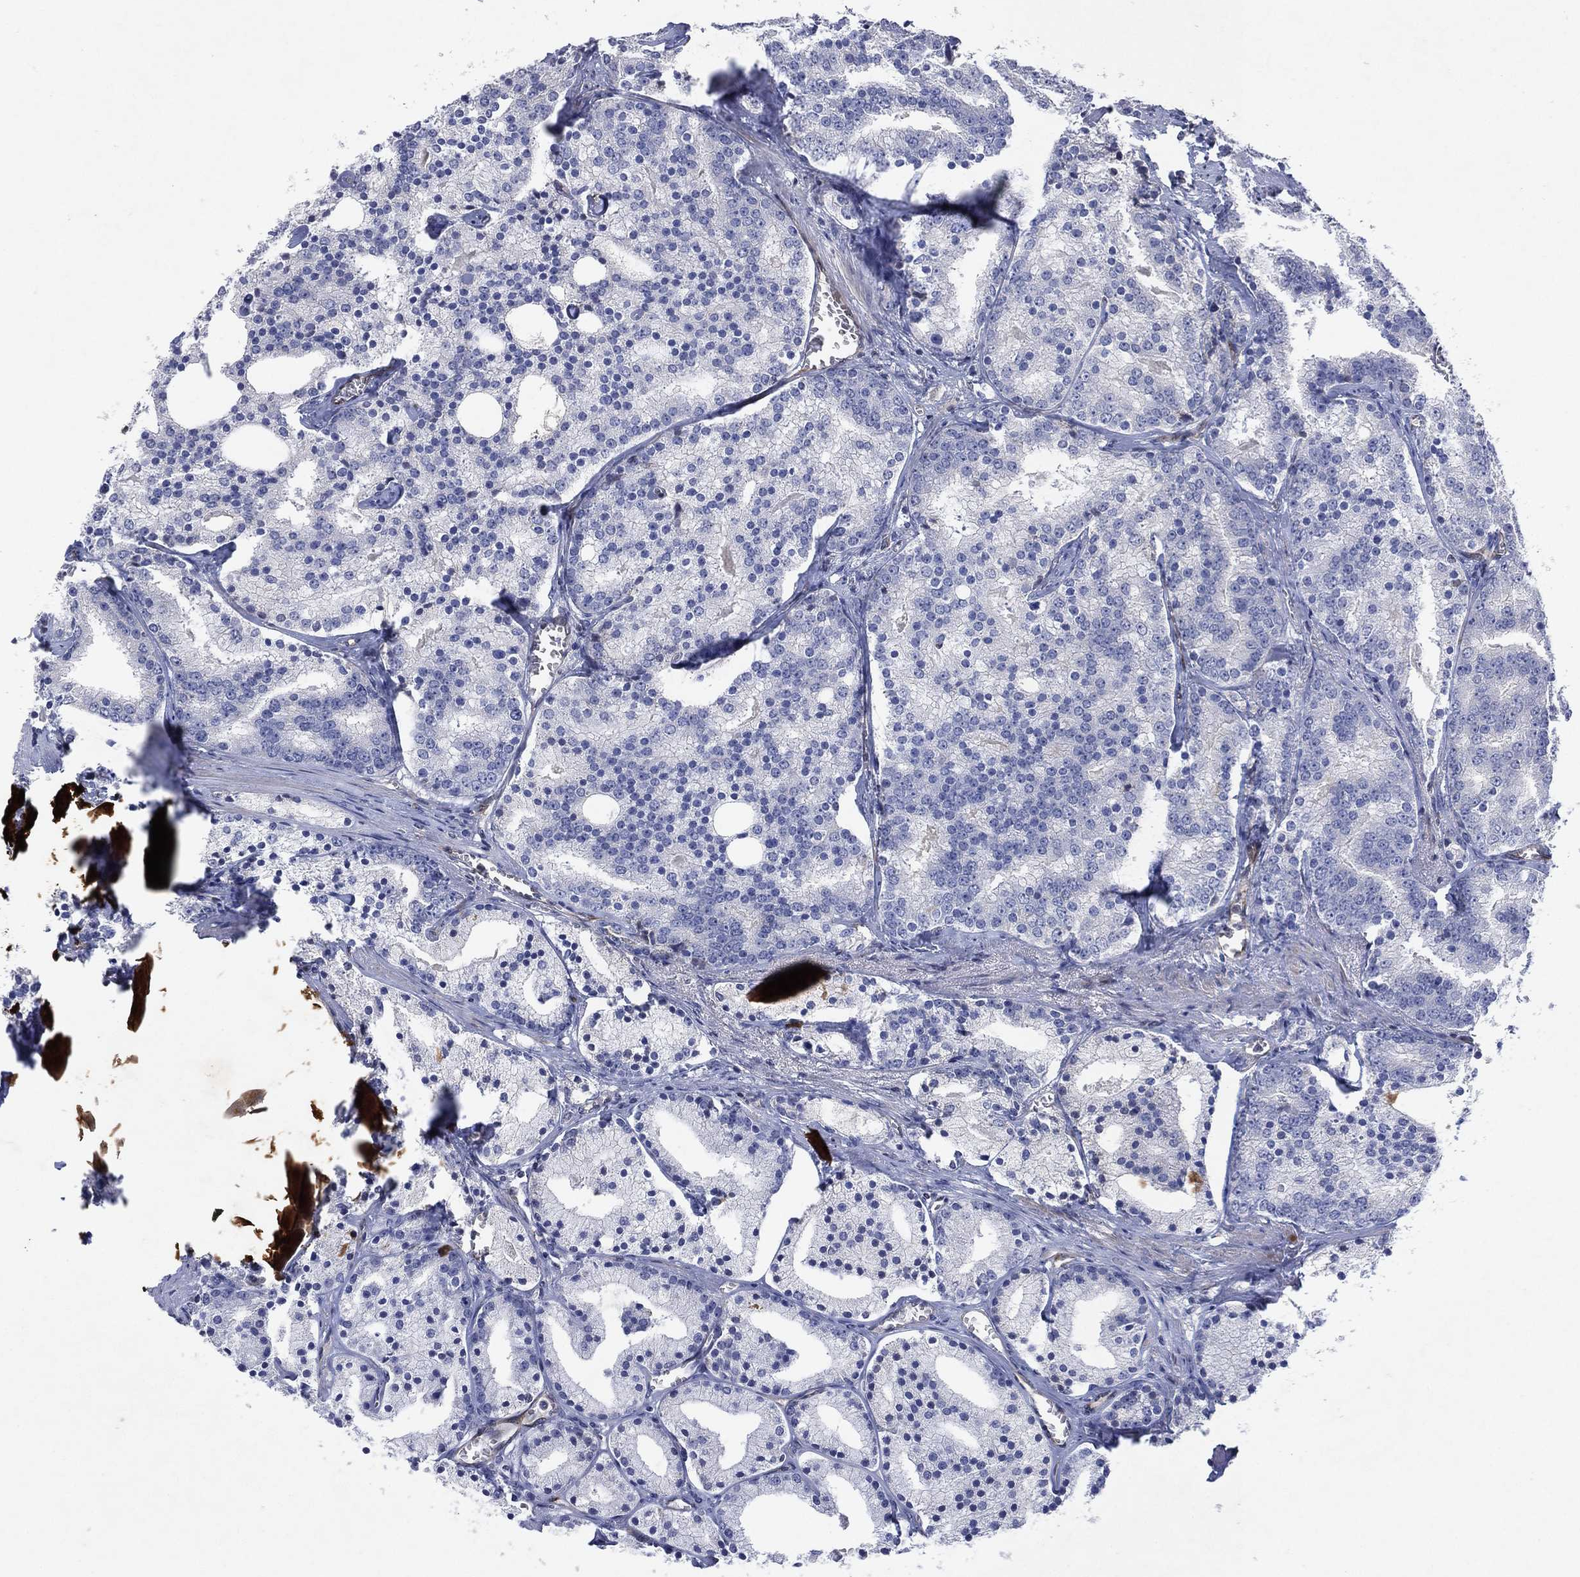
{"staining": {"intensity": "negative", "quantity": "none", "location": "none"}, "tissue": "prostate cancer", "cell_type": "Tumor cells", "image_type": "cancer", "snomed": [{"axis": "morphology", "description": "Adenocarcinoma, NOS"}, {"axis": "topography", "description": "Prostate"}], "caption": "A high-resolution histopathology image shows IHC staining of prostate cancer, which reveals no significant positivity in tumor cells. The staining was performed using DAB to visualize the protein expression in brown, while the nuclei were stained in blue with hematoxylin (Magnification: 20x).", "gene": "FLI1", "patient": {"sex": "male", "age": 69}}